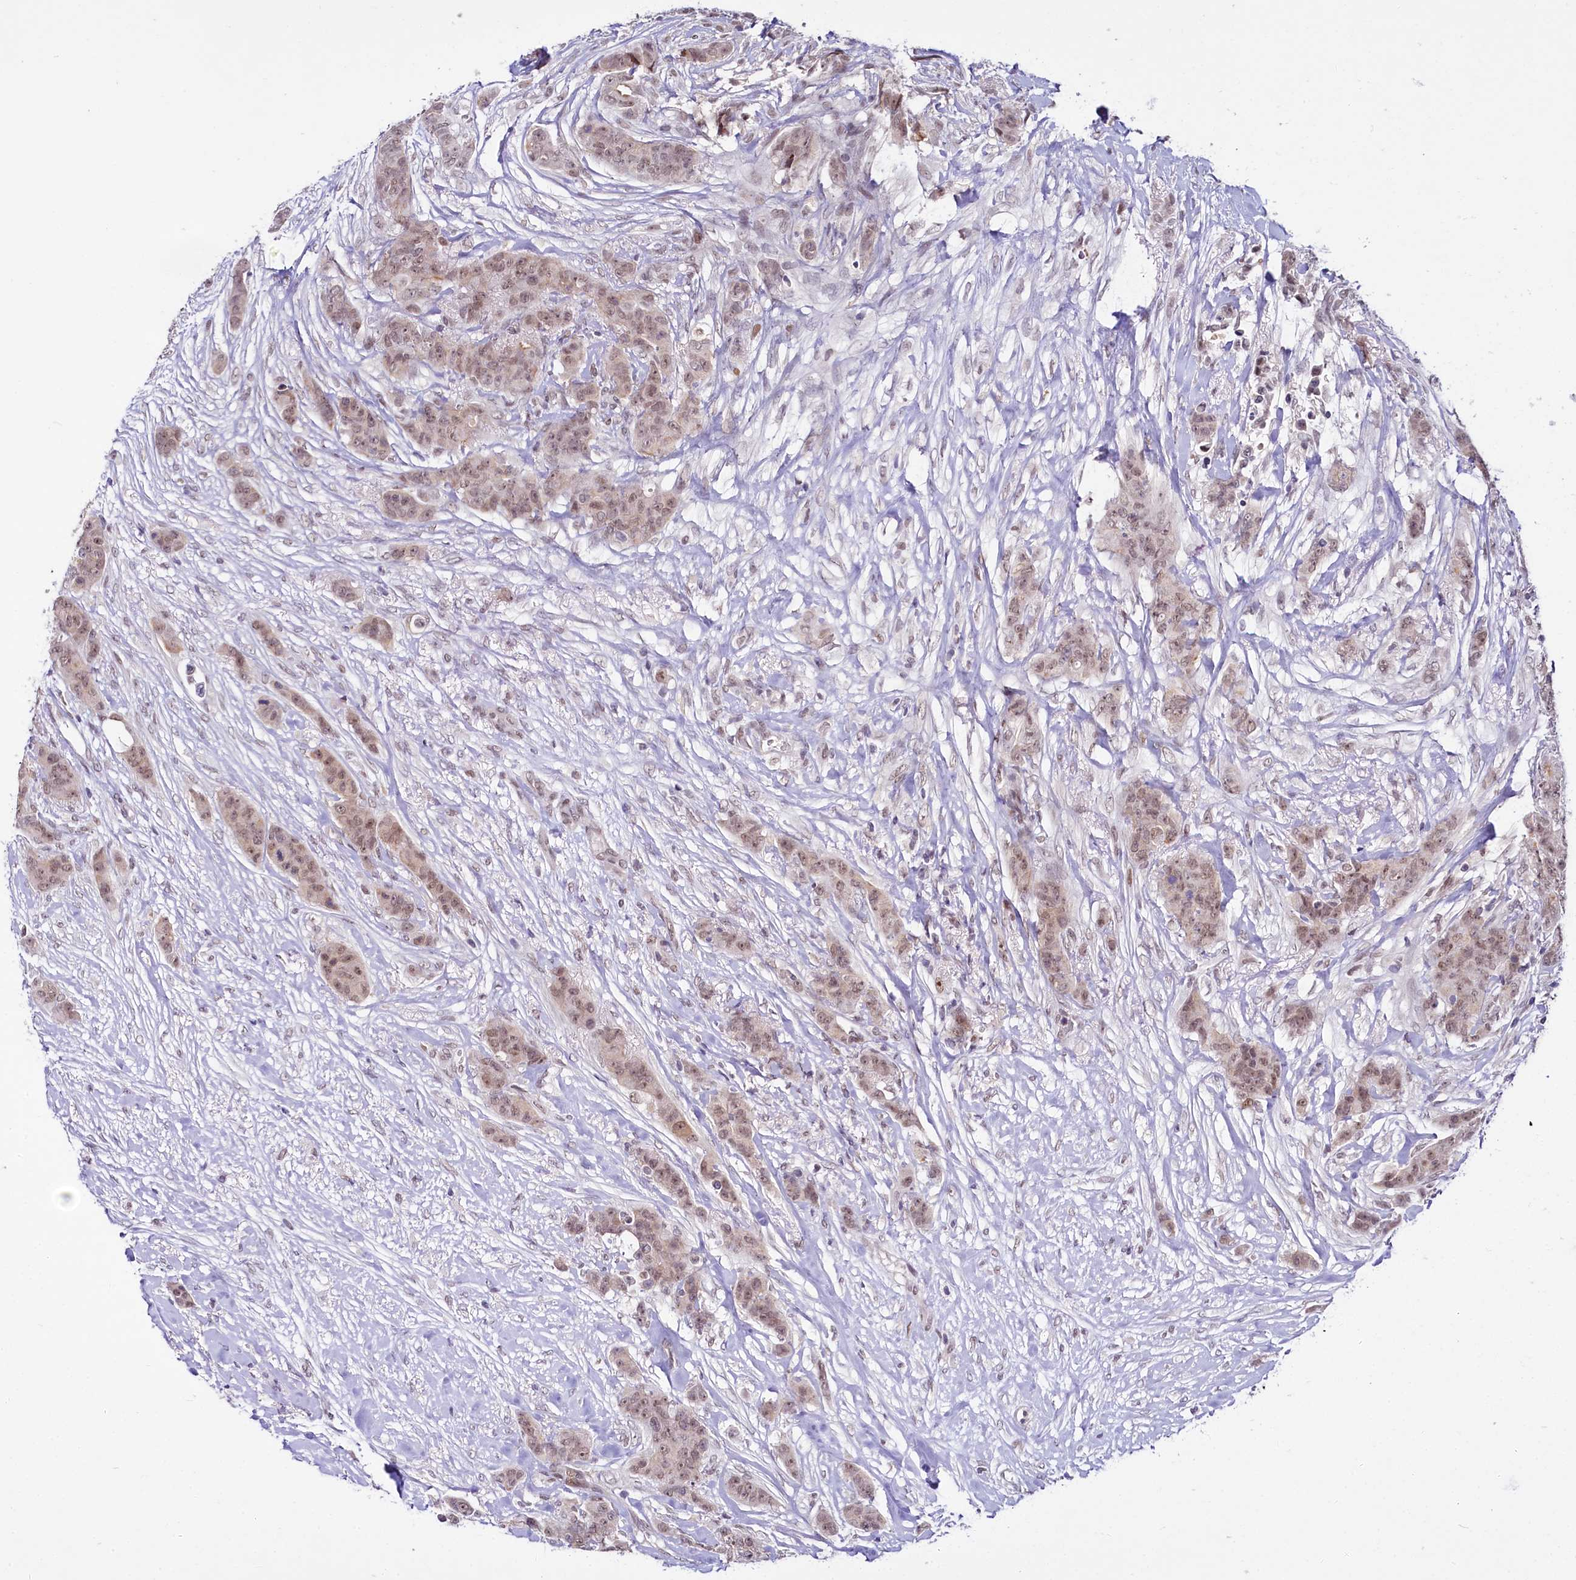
{"staining": {"intensity": "weak", "quantity": ">75%", "location": "cytoplasmic/membranous,nuclear"}, "tissue": "breast cancer", "cell_type": "Tumor cells", "image_type": "cancer", "snomed": [{"axis": "morphology", "description": "Duct carcinoma"}, {"axis": "topography", "description": "Breast"}], "caption": "Brown immunohistochemical staining in breast cancer shows weak cytoplasmic/membranous and nuclear staining in about >75% of tumor cells.", "gene": "SCAF11", "patient": {"sex": "female", "age": 40}}